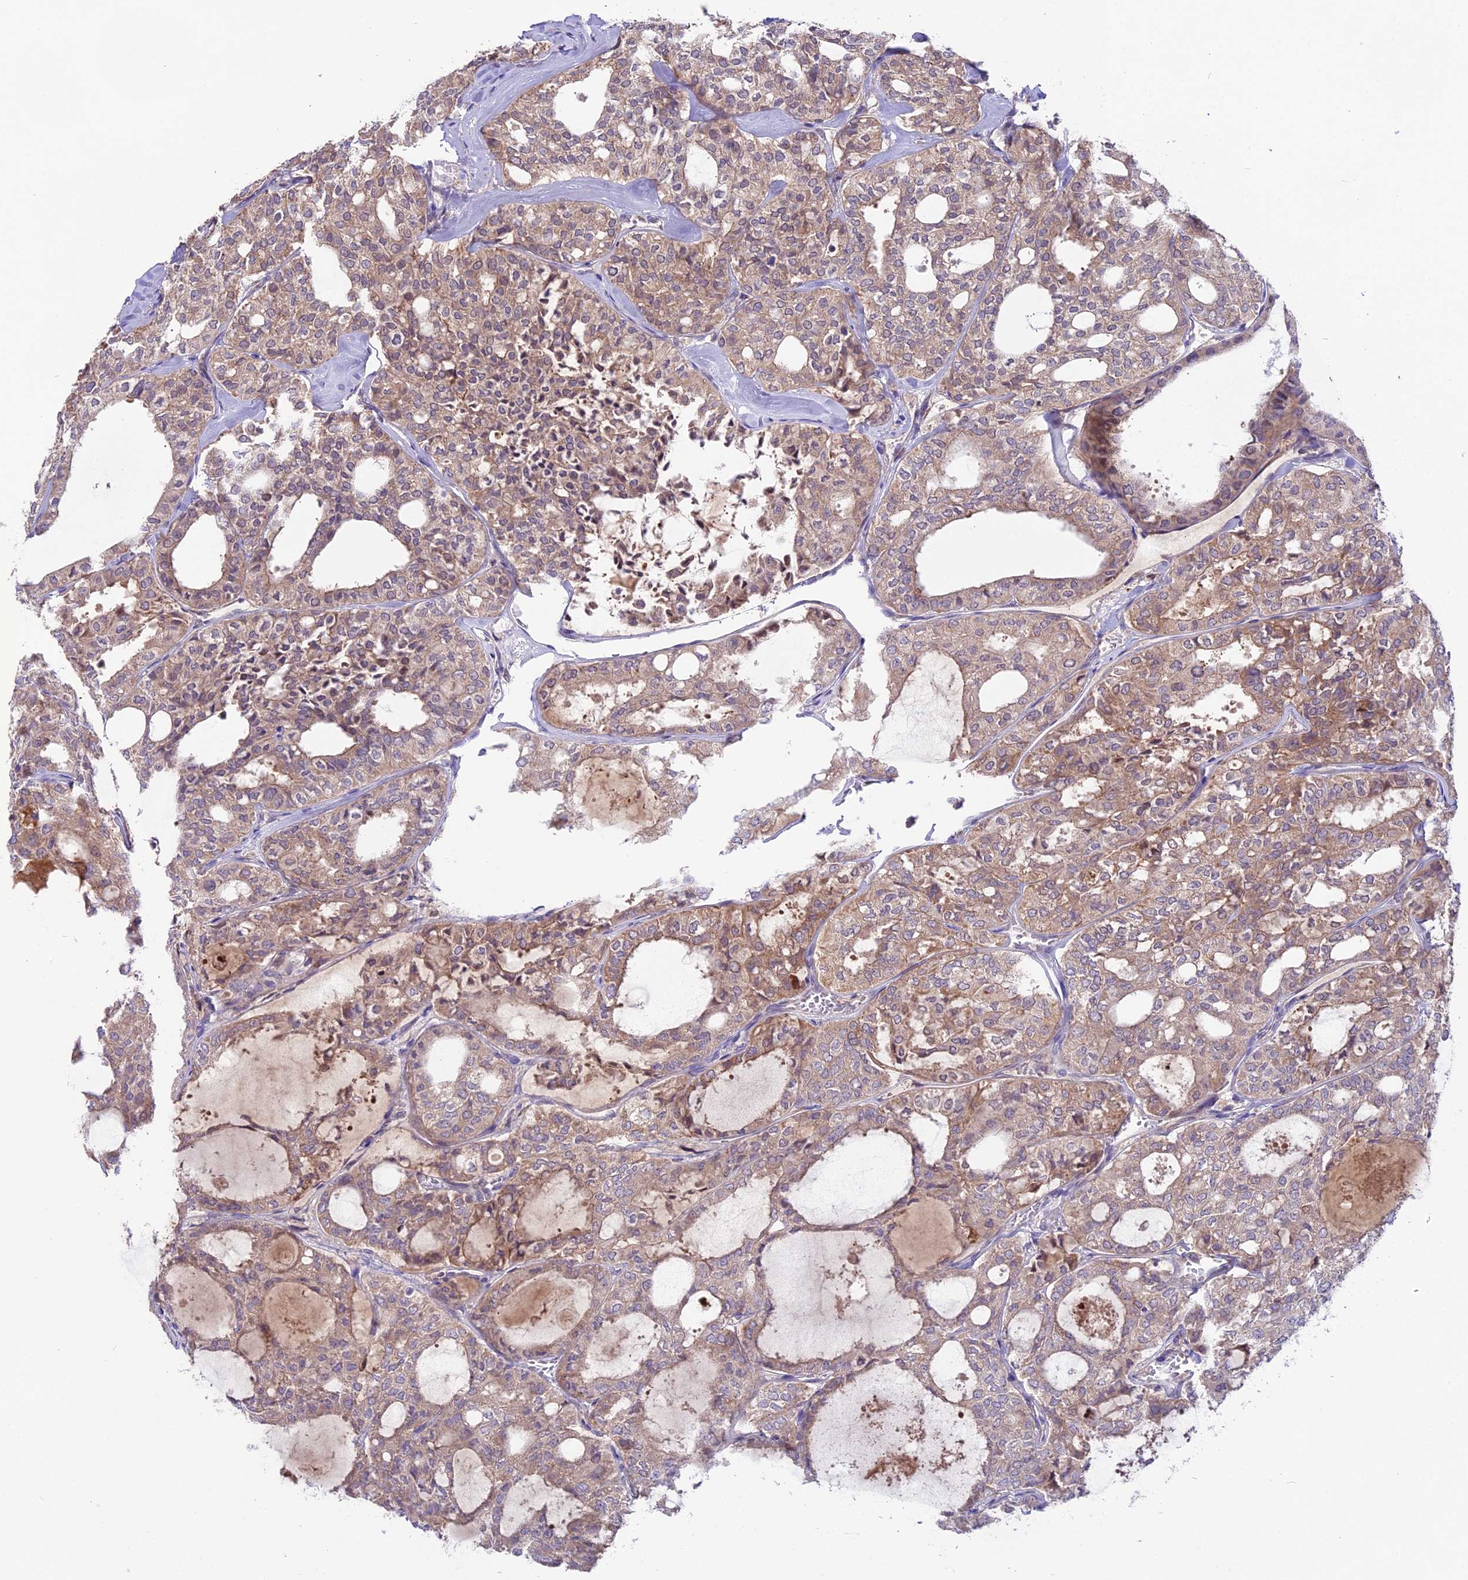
{"staining": {"intensity": "weak", "quantity": "25%-75%", "location": "cytoplasmic/membranous"}, "tissue": "thyroid cancer", "cell_type": "Tumor cells", "image_type": "cancer", "snomed": [{"axis": "morphology", "description": "Follicular adenoma carcinoma, NOS"}, {"axis": "topography", "description": "Thyroid gland"}], "caption": "This is a micrograph of IHC staining of follicular adenoma carcinoma (thyroid), which shows weak staining in the cytoplasmic/membranous of tumor cells.", "gene": "COG8", "patient": {"sex": "male", "age": 75}}